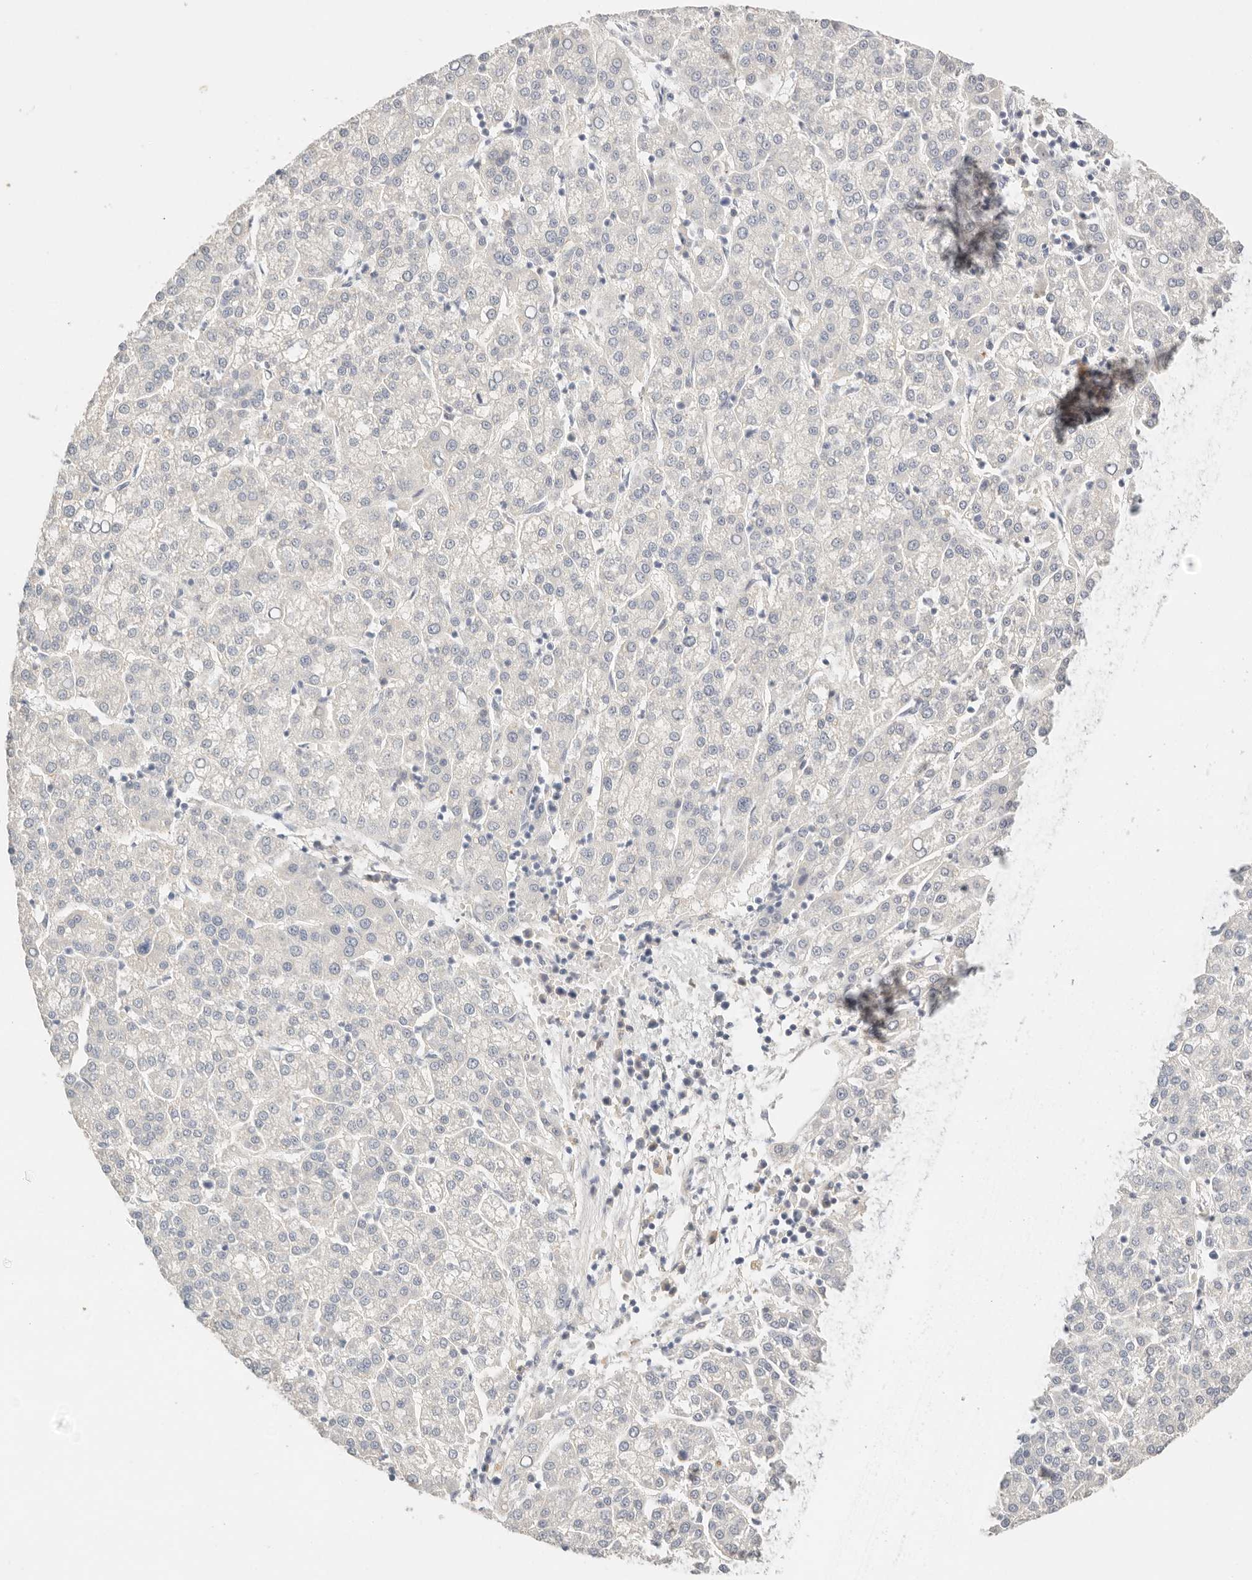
{"staining": {"intensity": "negative", "quantity": "none", "location": "none"}, "tissue": "liver cancer", "cell_type": "Tumor cells", "image_type": "cancer", "snomed": [{"axis": "morphology", "description": "Carcinoma, Hepatocellular, NOS"}, {"axis": "topography", "description": "Liver"}], "caption": "Micrograph shows no protein expression in tumor cells of liver hepatocellular carcinoma tissue.", "gene": "CEP120", "patient": {"sex": "female", "age": 58}}